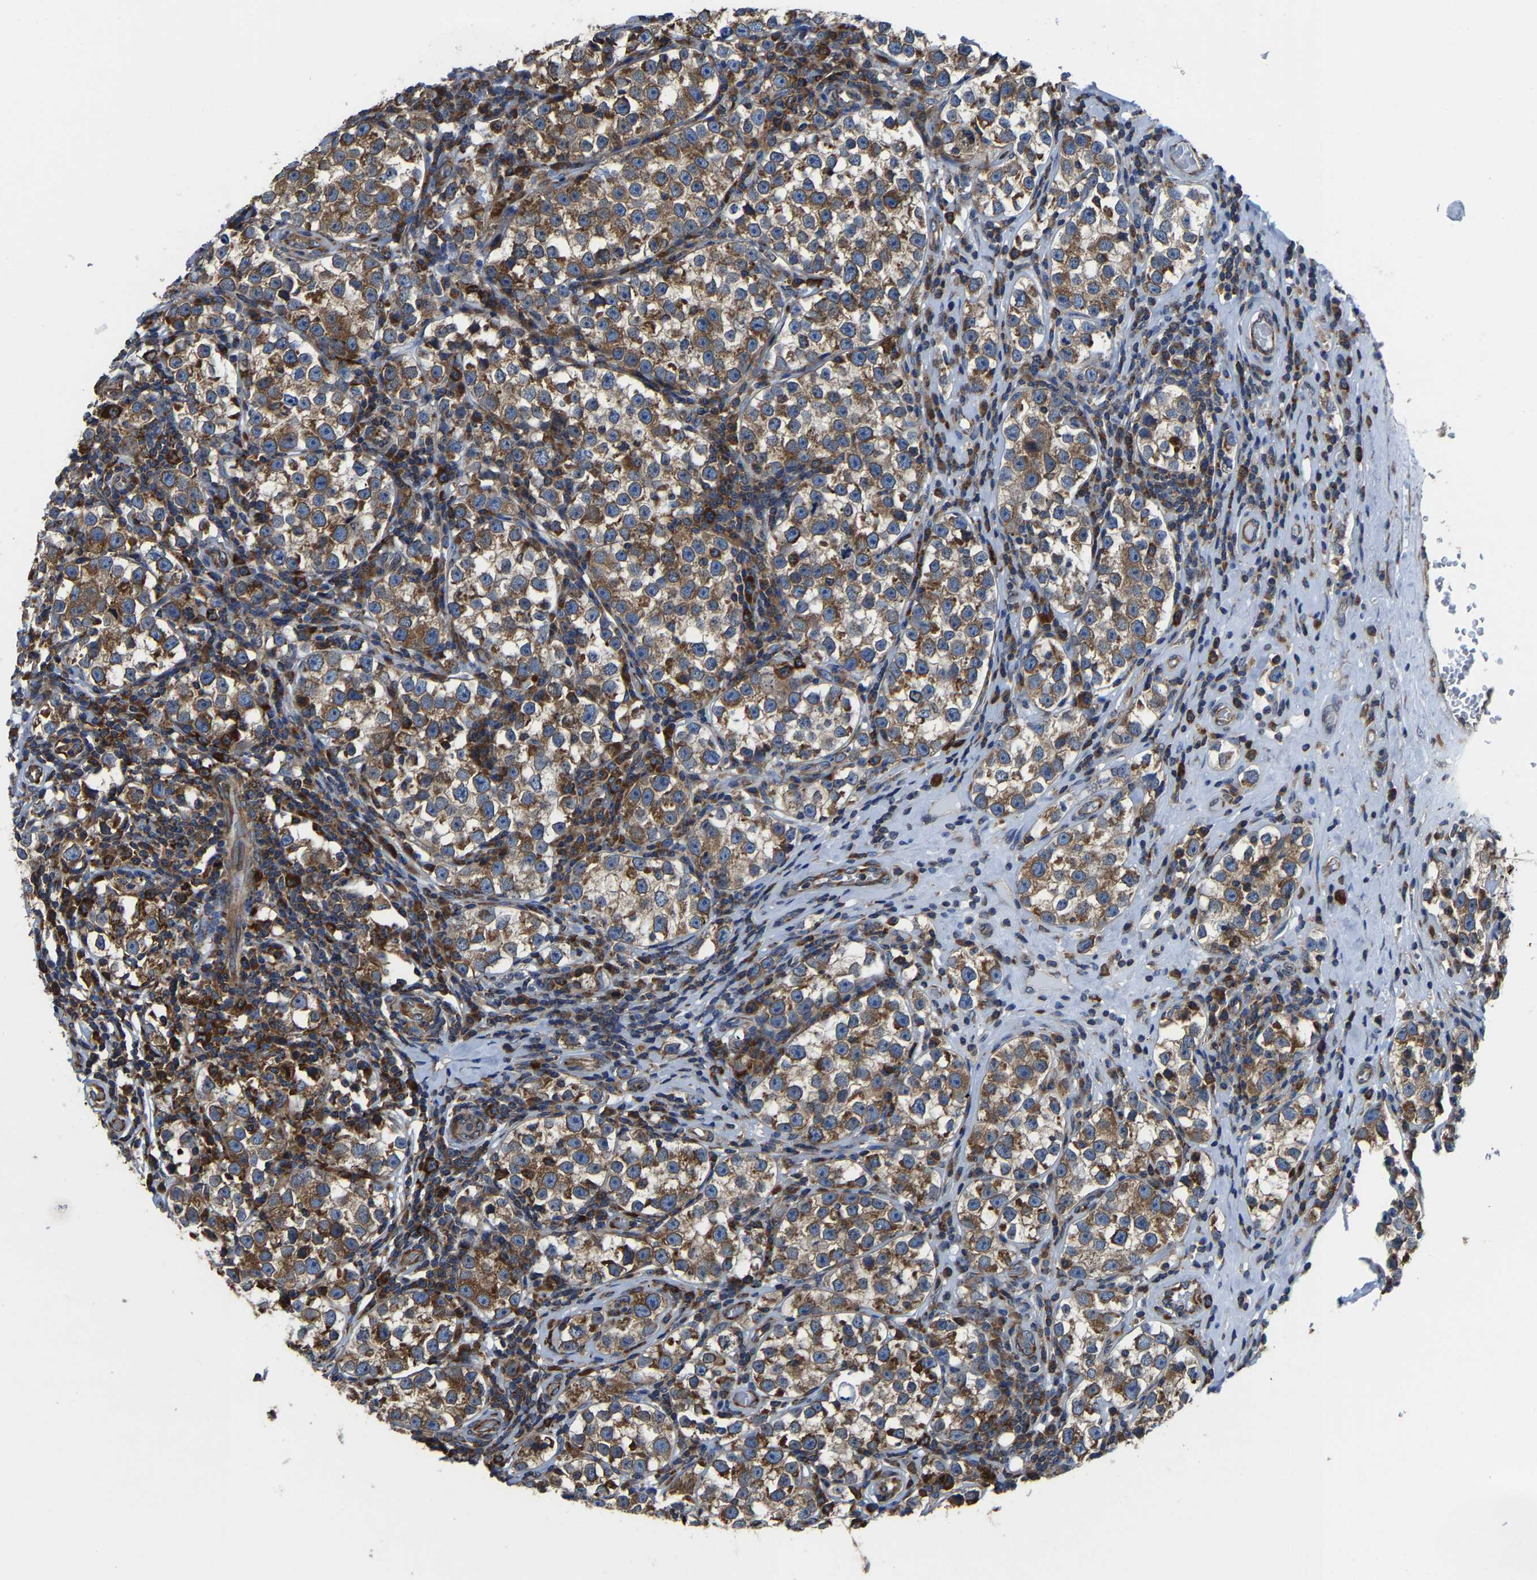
{"staining": {"intensity": "strong", "quantity": ">75%", "location": "cytoplasmic/membranous"}, "tissue": "testis cancer", "cell_type": "Tumor cells", "image_type": "cancer", "snomed": [{"axis": "morphology", "description": "Normal tissue, NOS"}, {"axis": "morphology", "description": "Seminoma, NOS"}, {"axis": "topography", "description": "Testis"}], "caption": "Testis seminoma stained with a protein marker displays strong staining in tumor cells.", "gene": "G3BP2", "patient": {"sex": "male", "age": 43}}